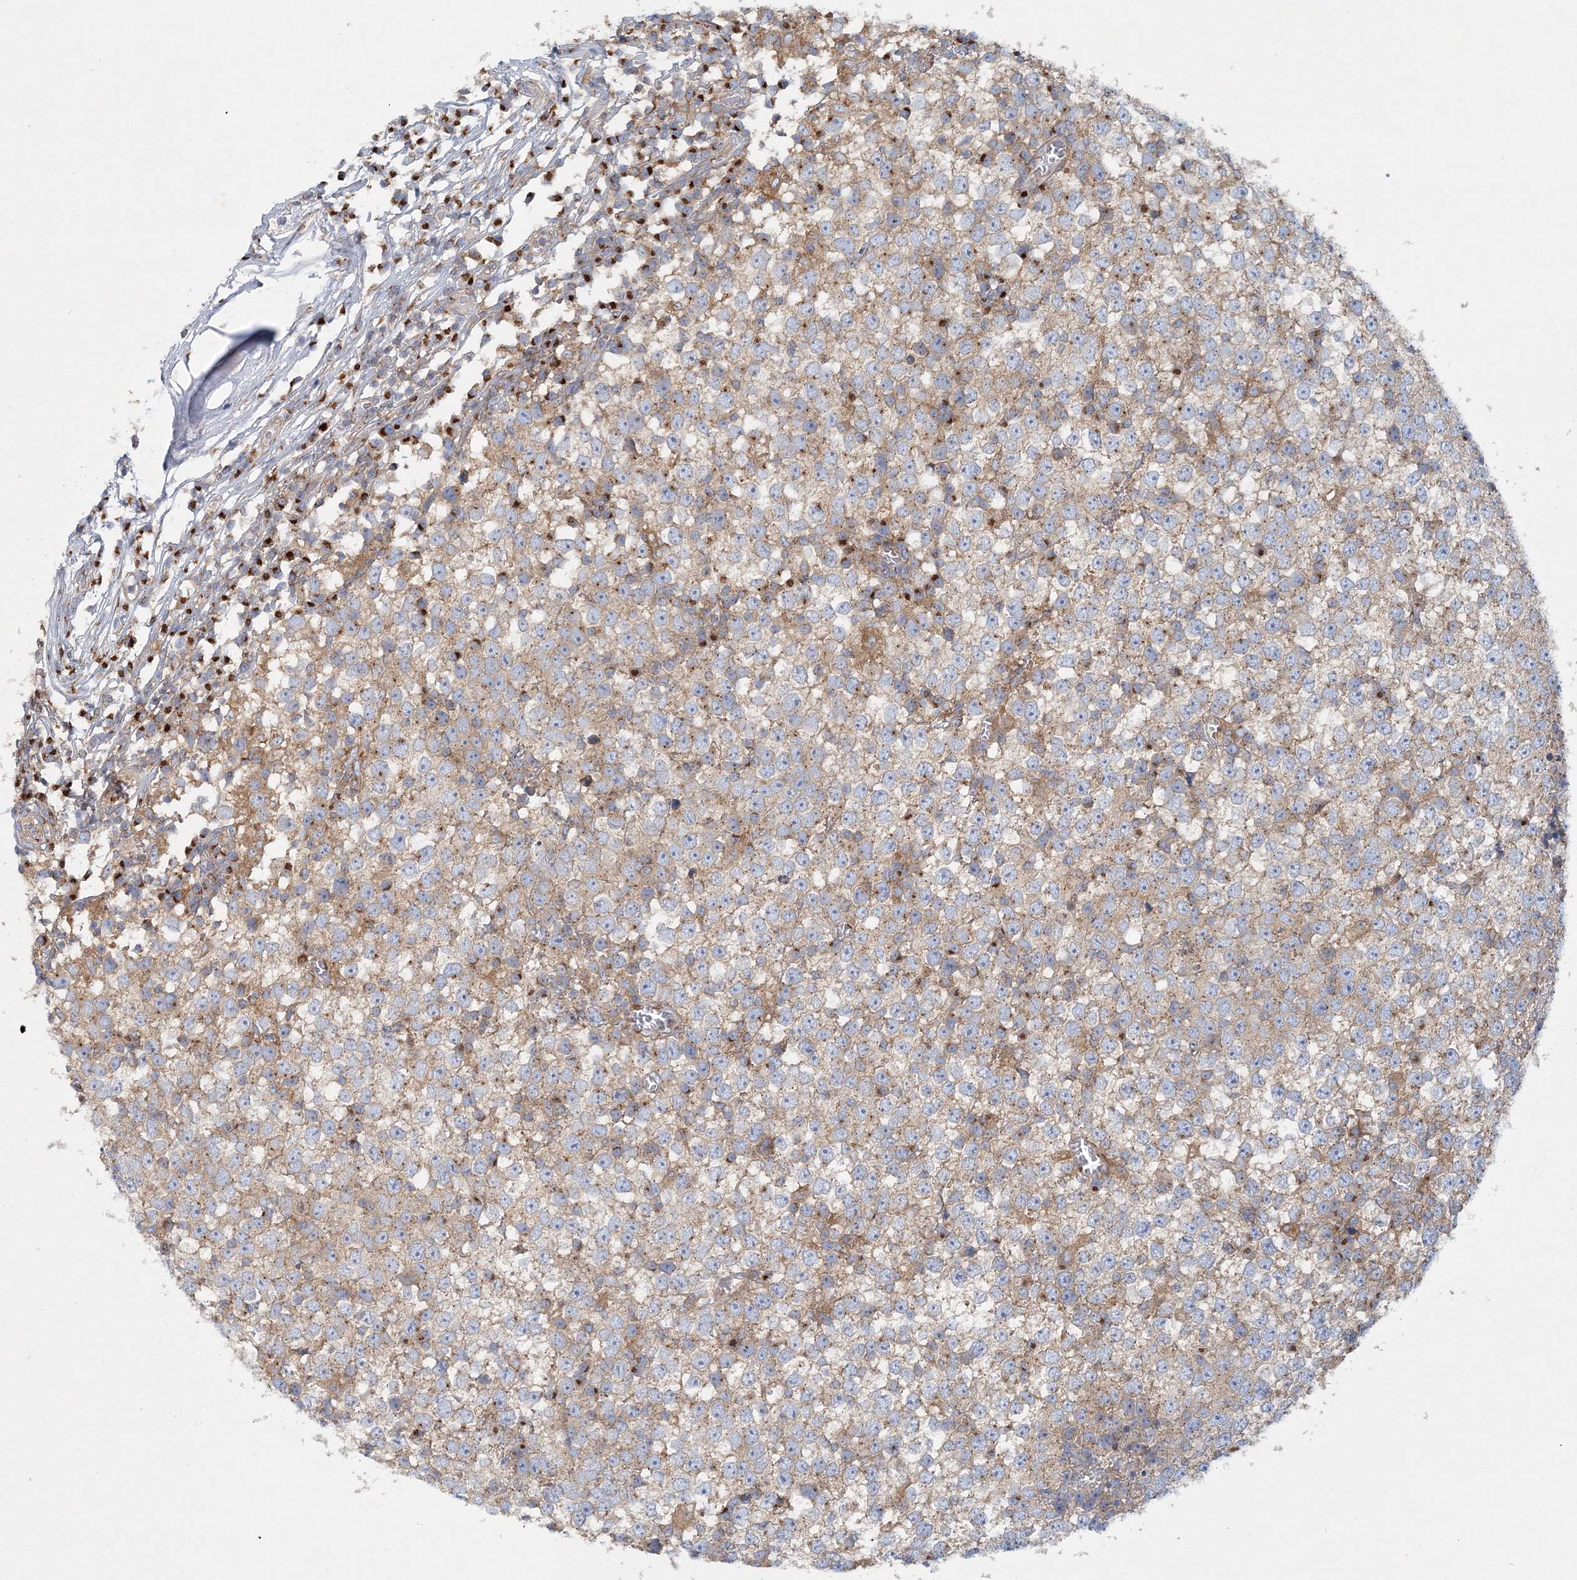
{"staining": {"intensity": "moderate", "quantity": "25%-75%", "location": "cytoplasmic/membranous"}, "tissue": "testis cancer", "cell_type": "Tumor cells", "image_type": "cancer", "snomed": [{"axis": "morphology", "description": "Seminoma, NOS"}, {"axis": "topography", "description": "Testis"}], "caption": "The immunohistochemical stain labels moderate cytoplasmic/membranous expression in tumor cells of testis seminoma tissue. The staining was performed using DAB (3,3'-diaminobenzidine), with brown indicating positive protein expression. Nuclei are stained blue with hematoxylin.", "gene": "SEC23IP", "patient": {"sex": "male", "age": 65}}